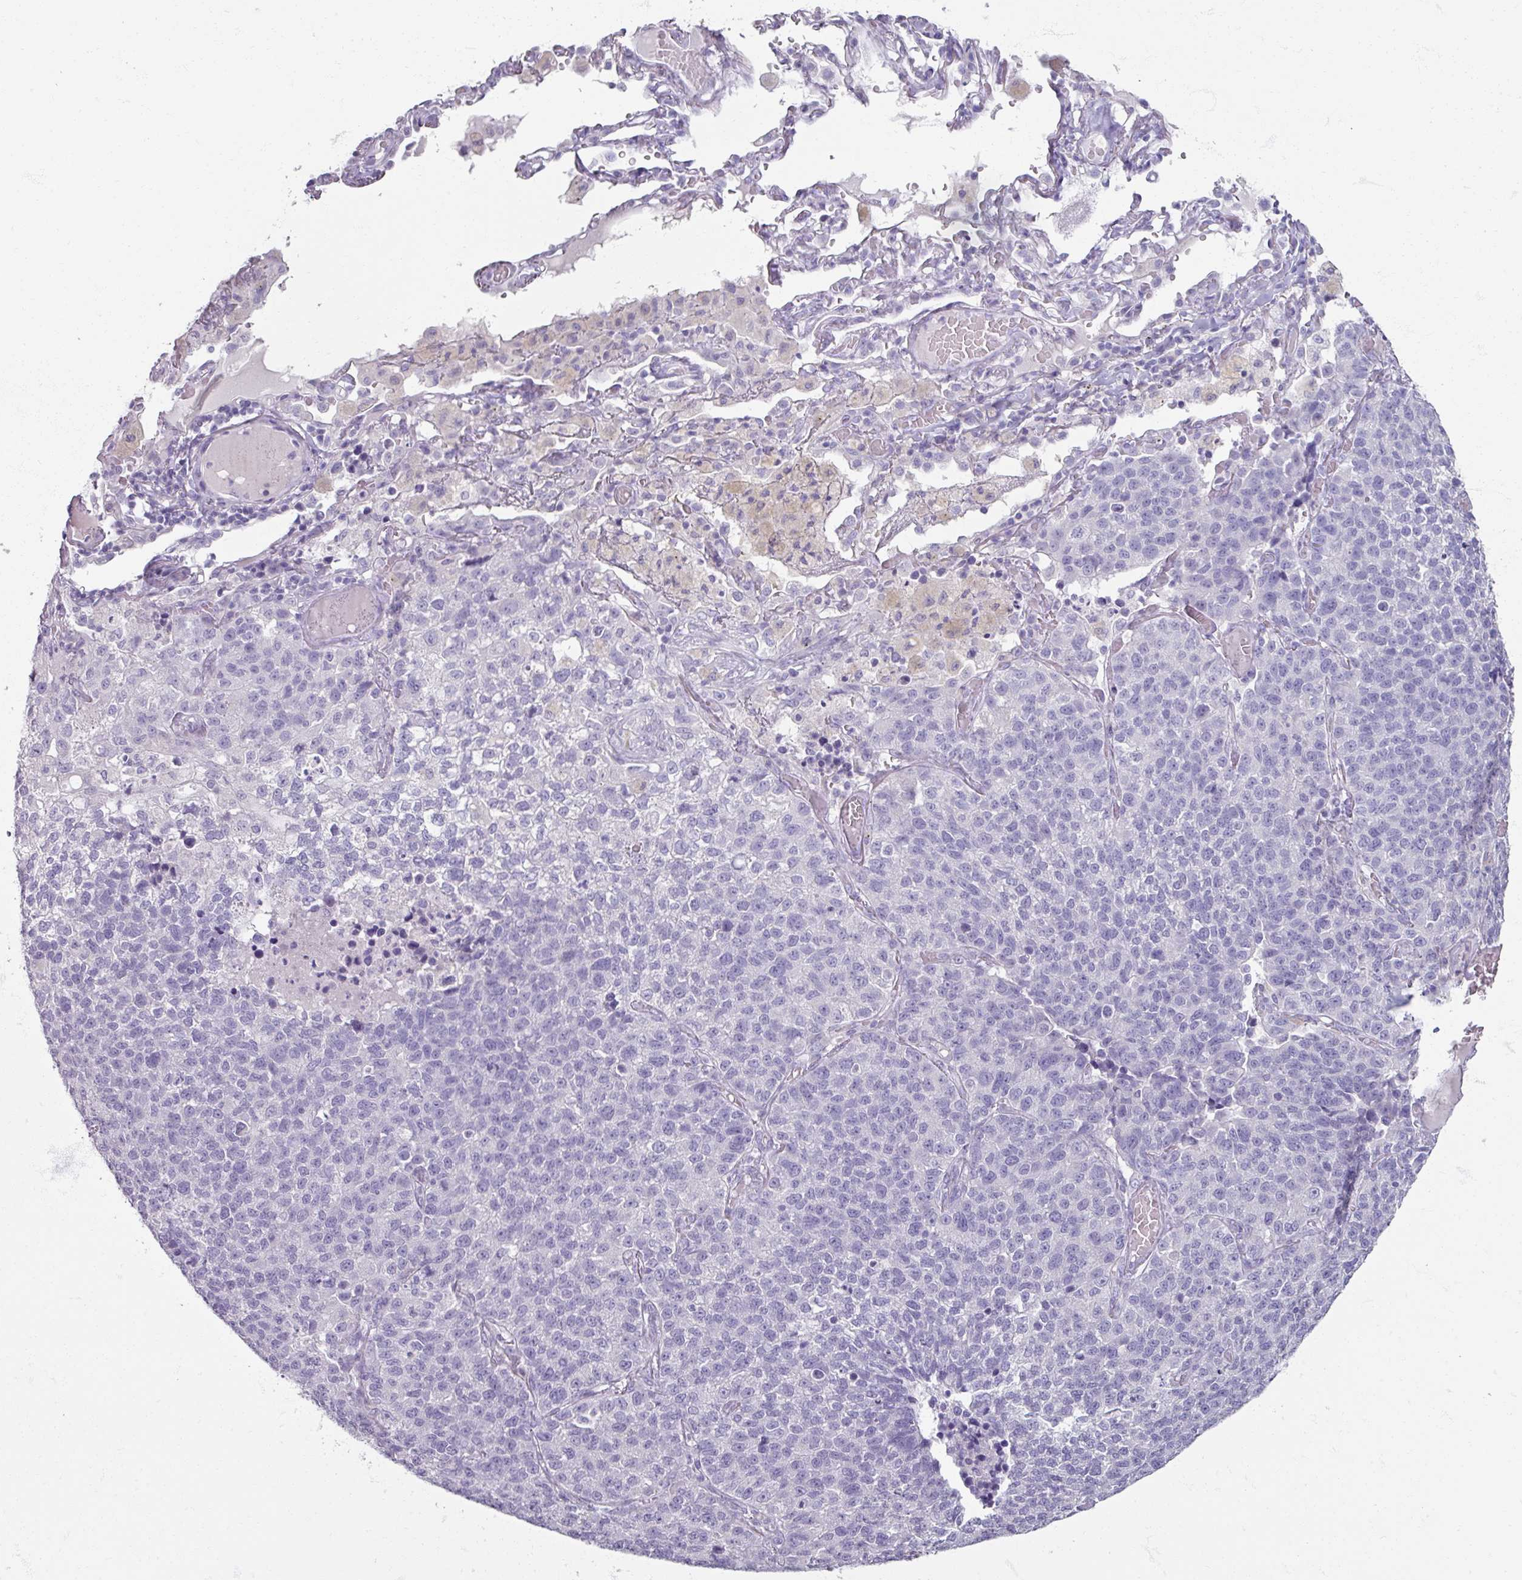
{"staining": {"intensity": "negative", "quantity": "none", "location": "none"}, "tissue": "lung cancer", "cell_type": "Tumor cells", "image_type": "cancer", "snomed": [{"axis": "morphology", "description": "Adenocarcinoma, NOS"}, {"axis": "topography", "description": "Lung"}], "caption": "IHC of human lung cancer (adenocarcinoma) reveals no expression in tumor cells. The staining was performed using DAB to visualize the protein expression in brown, while the nuclei were stained in blue with hematoxylin (Magnification: 20x).", "gene": "TG", "patient": {"sex": "male", "age": 49}}